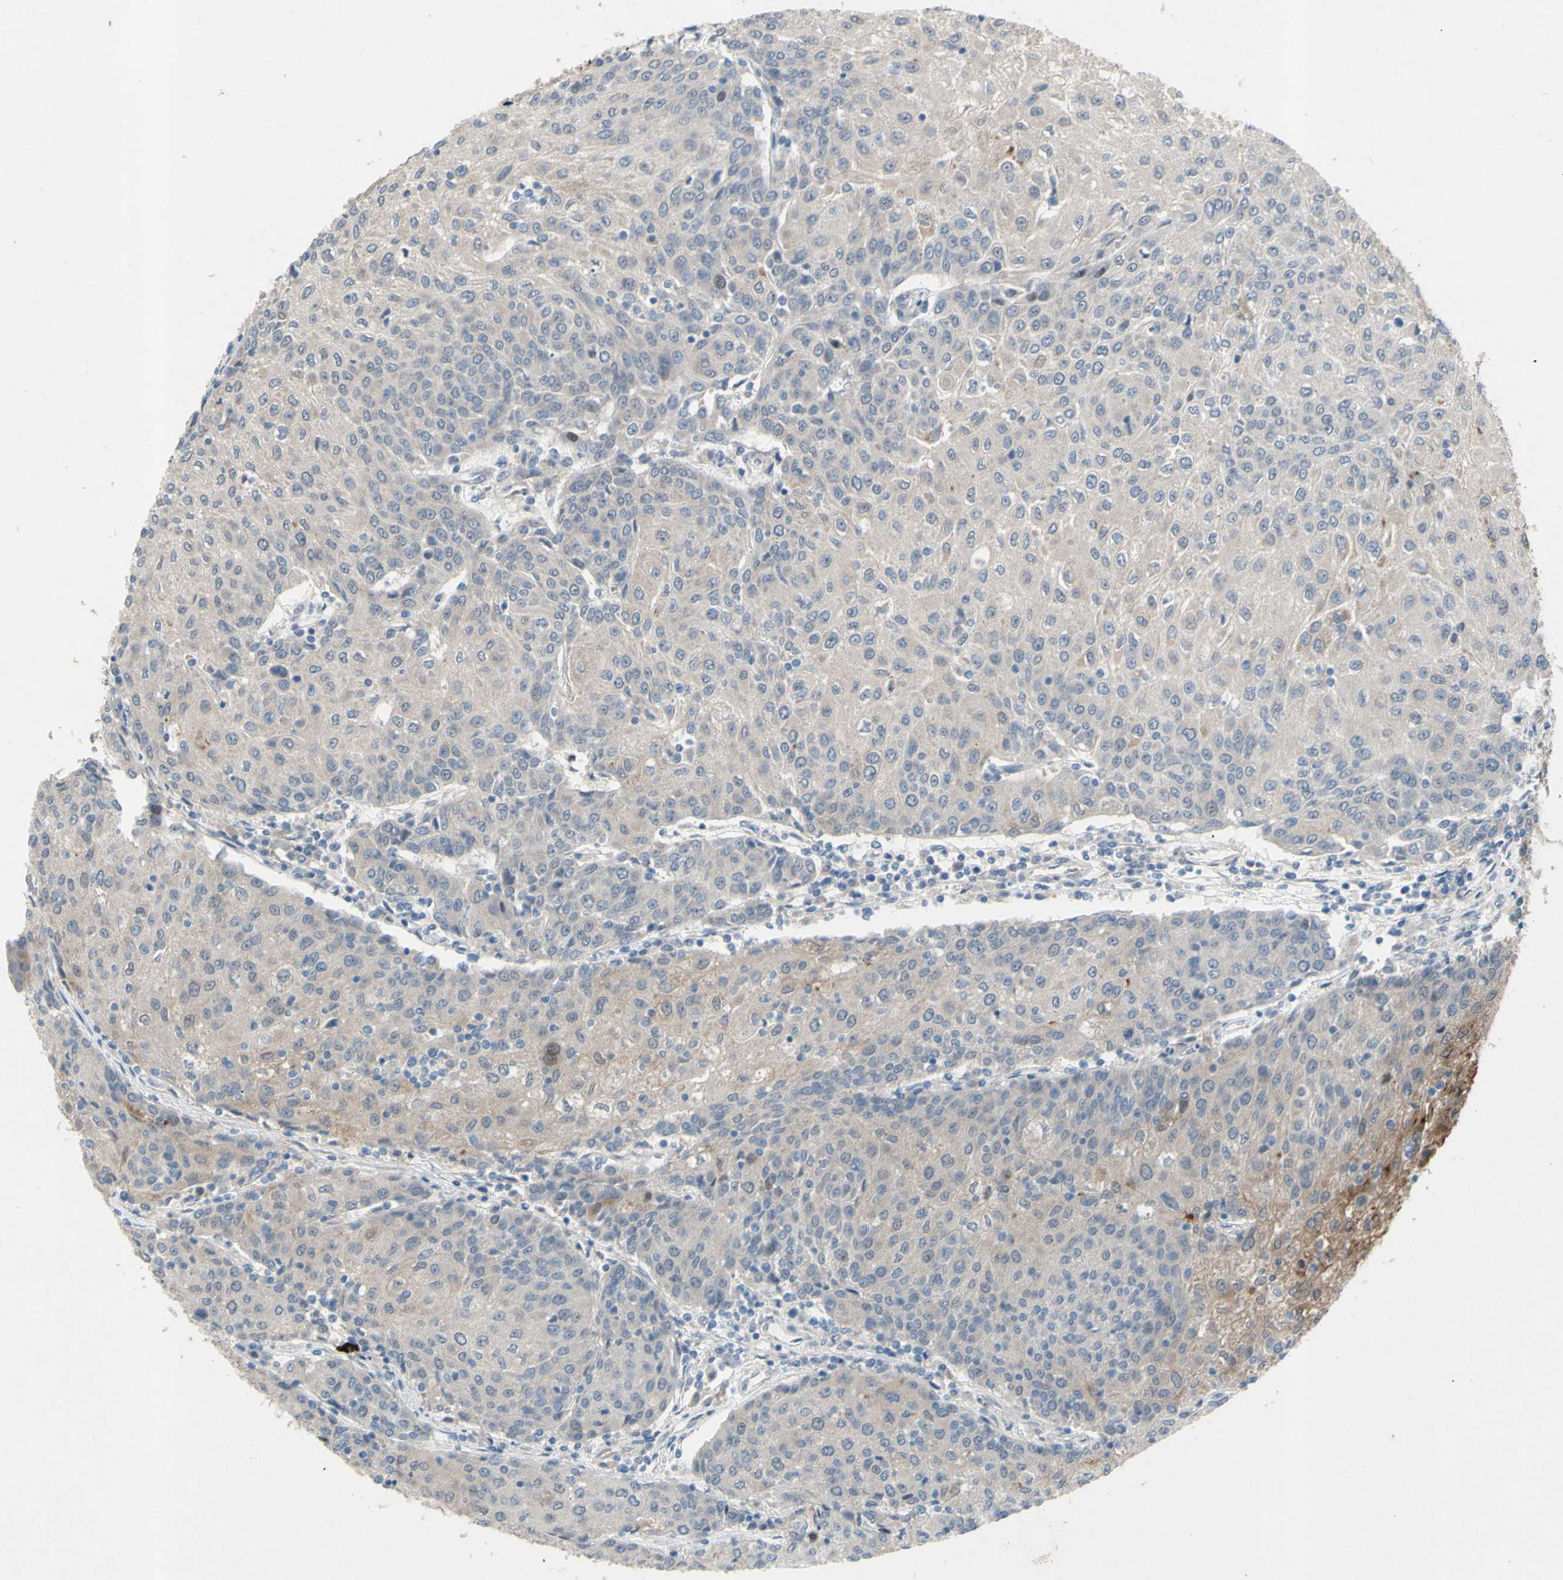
{"staining": {"intensity": "weak", "quantity": ">75%", "location": "cytoplasmic/membranous"}, "tissue": "urothelial cancer", "cell_type": "Tumor cells", "image_type": "cancer", "snomed": [{"axis": "morphology", "description": "Urothelial carcinoma, High grade"}, {"axis": "topography", "description": "Urinary bladder"}], "caption": "A micrograph showing weak cytoplasmic/membranous expression in approximately >75% of tumor cells in urothelial carcinoma (high-grade), as visualized by brown immunohistochemical staining.", "gene": "GRAMD2B", "patient": {"sex": "female", "age": 85}}